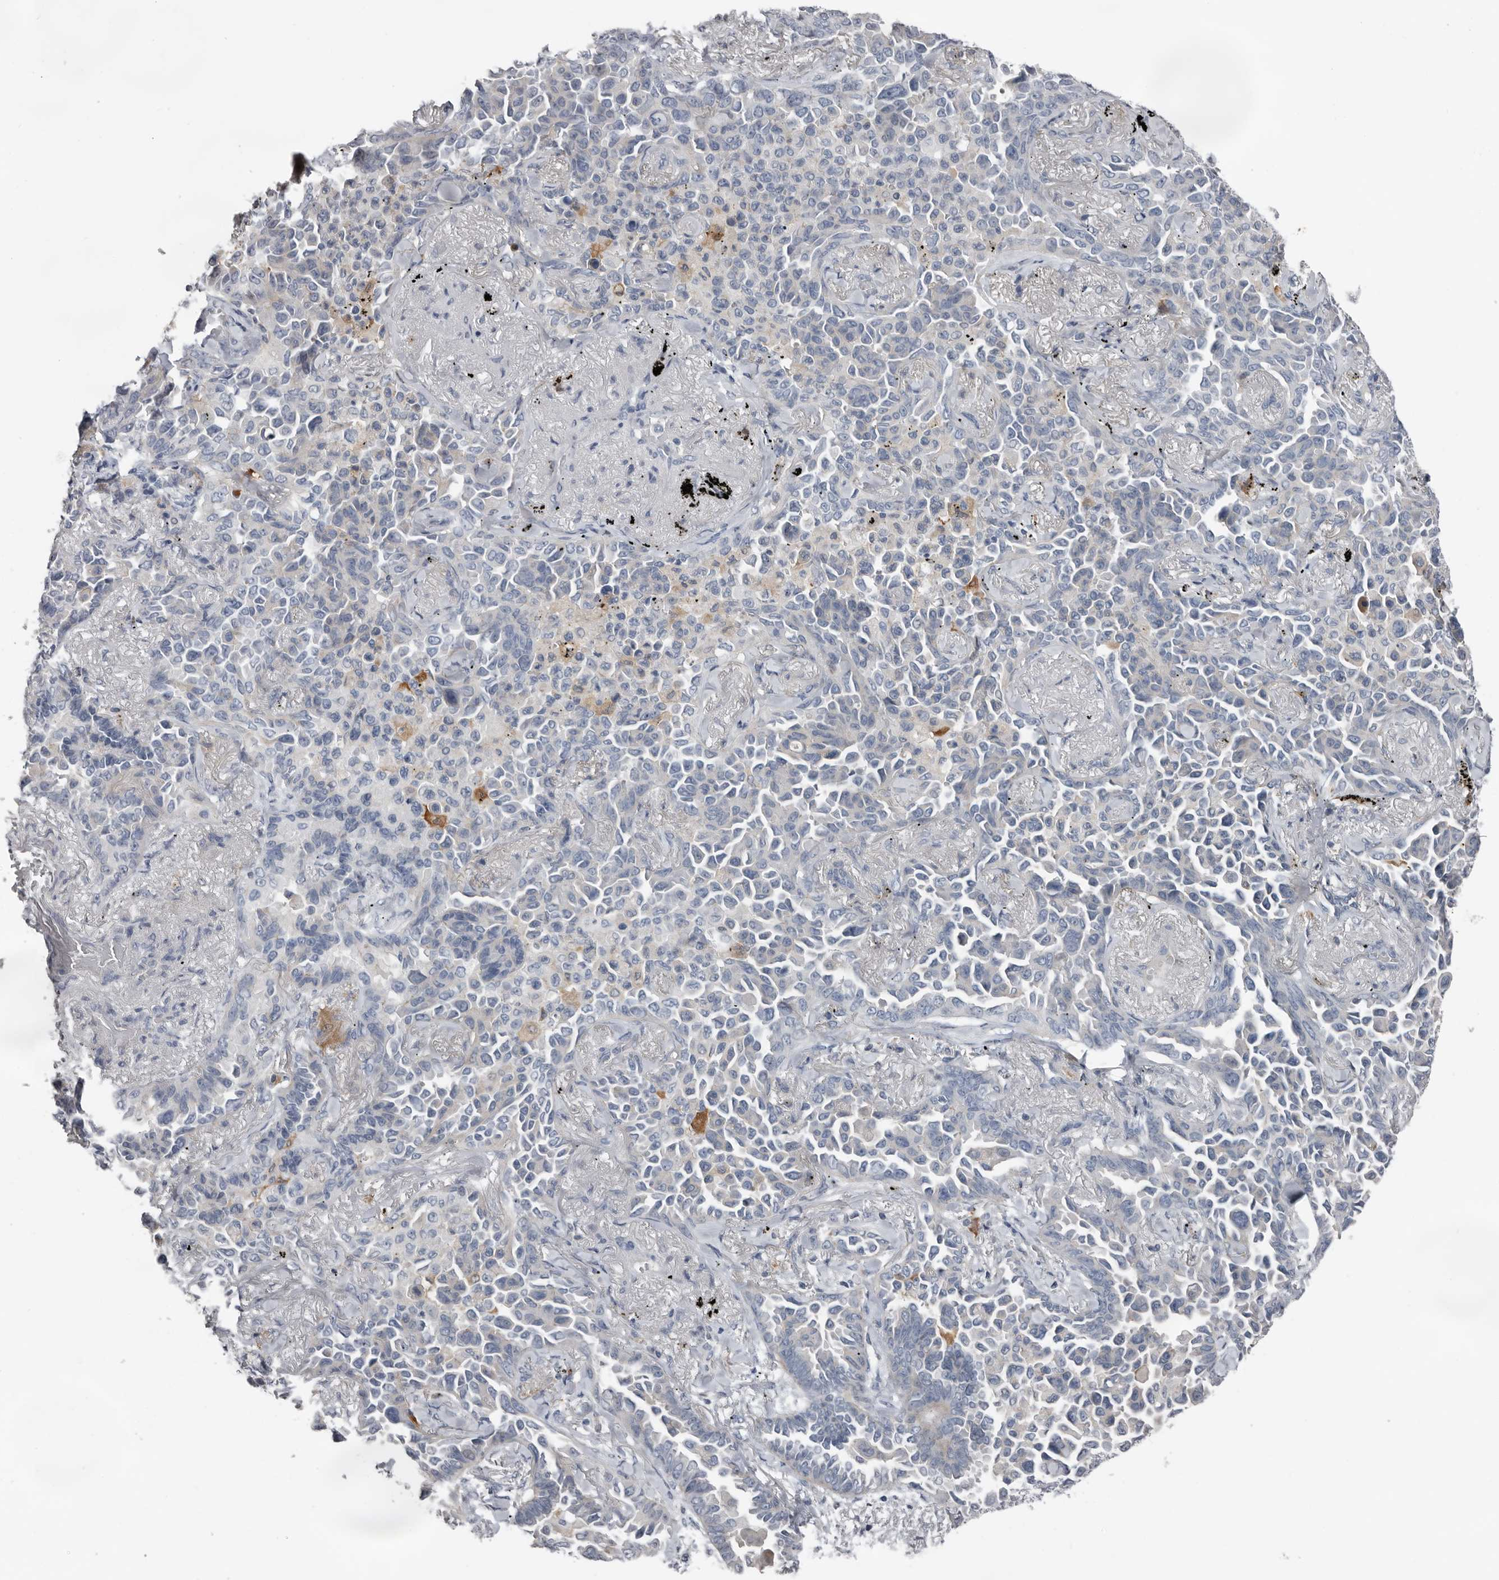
{"staining": {"intensity": "negative", "quantity": "none", "location": "none"}, "tissue": "lung cancer", "cell_type": "Tumor cells", "image_type": "cancer", "snomed": [{"axis": "morphology", "description": "Adenocarcinoma, NOS"}, {"axis": "topography", "description": "Lung"}], "caption": "This is an immunohistochemistry image of human adenocarcinoma (lung). There is no positivity in tumor cells.", "gene": "FABP7", "patient": {"sex": "female", "age": 67}}